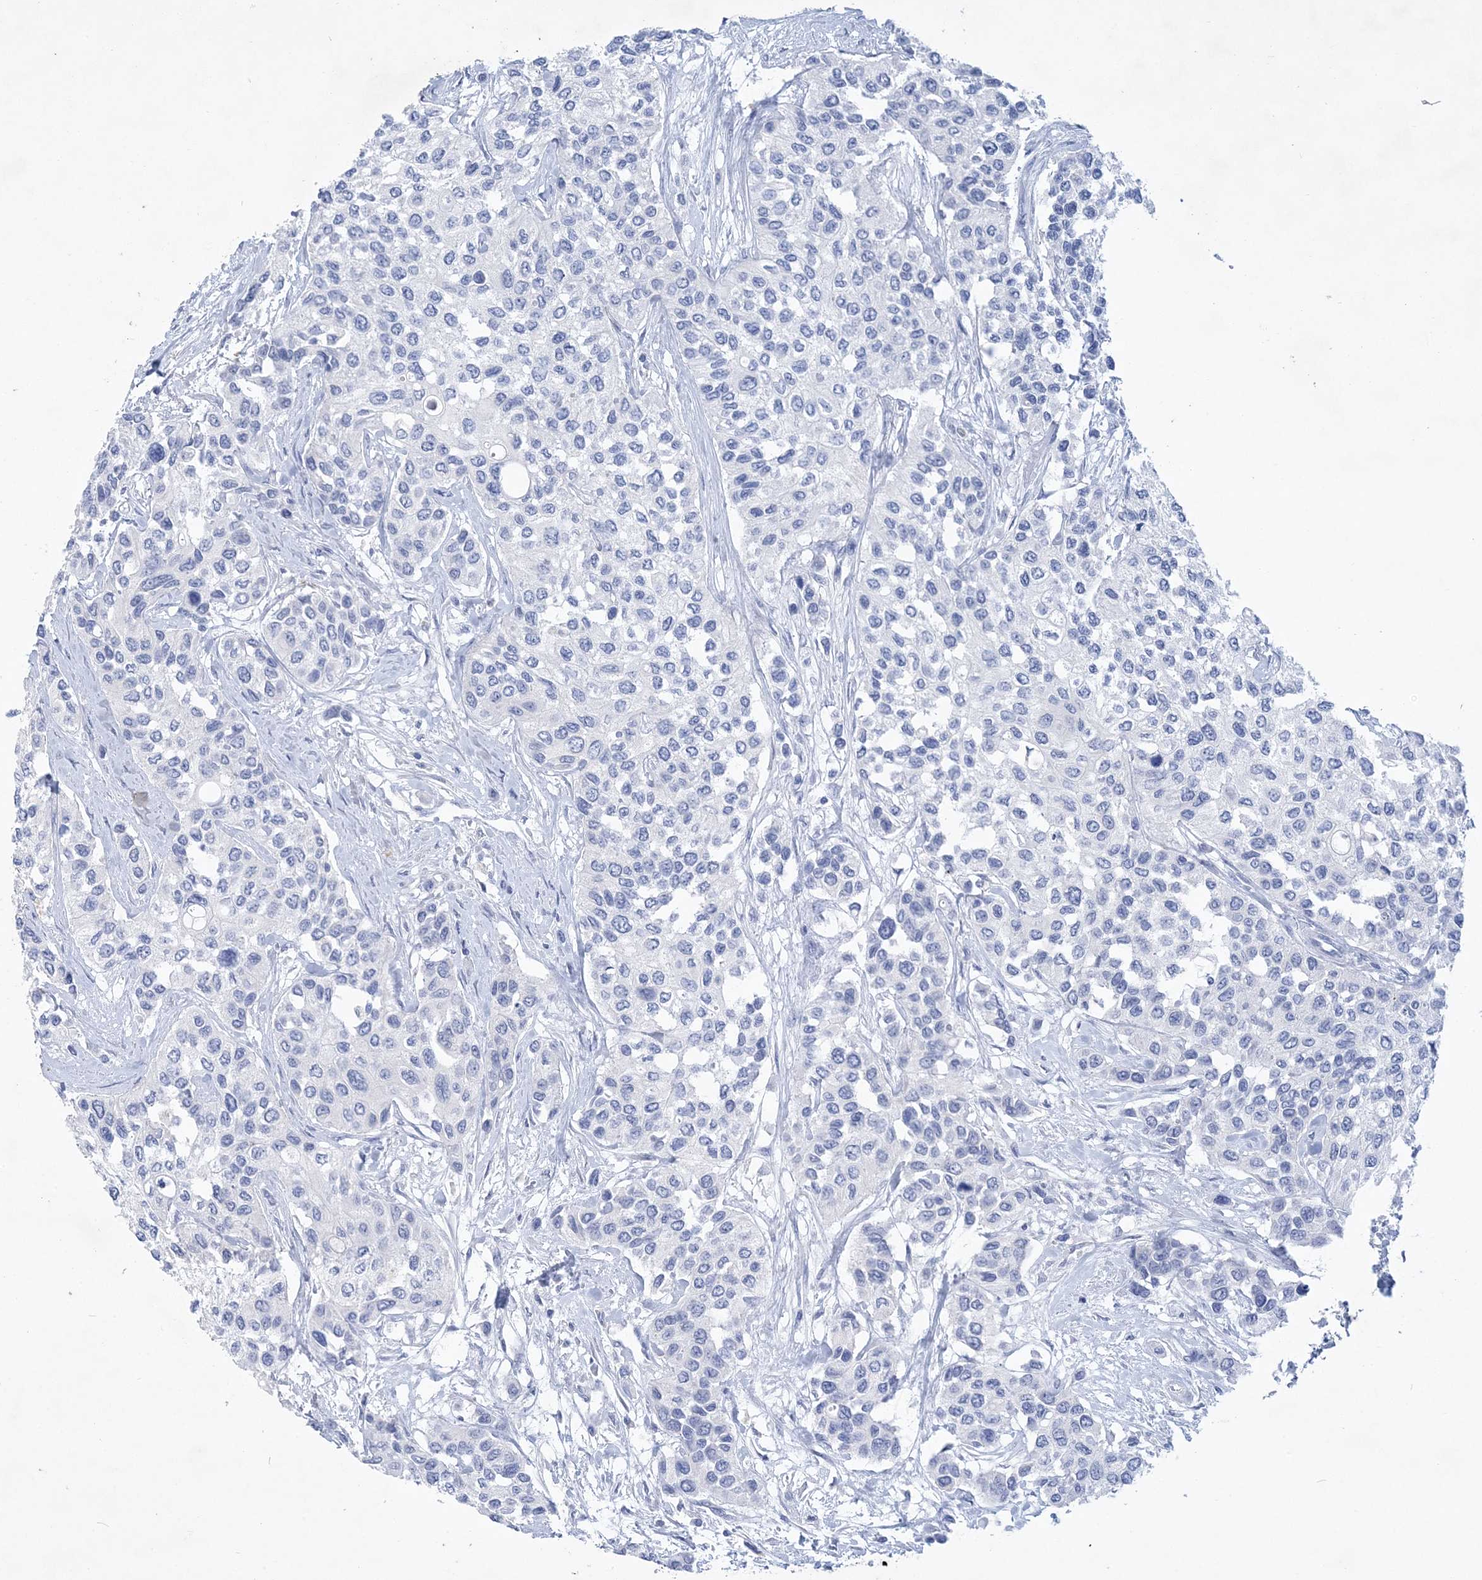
{"staining": {"intensity": "negative", "quantity": "none", "location": "none"}, "tissue": "urothelial cancer", "cell_type": "Tumor cells", "image_type": "cancer", "snomed": [{"axis": "morphology", "description": "Normal tissue, NOS"}, {"axis": "morphology", "description": "Urothelial carcinoma, High grade"}, {"axis": "topography", "description": "Vascular tissue"}, {"axis": "topography", "description": "Urinary bladder"}], "caption": "The micrograph demonstrates no significant expression in tumor cells of urothelial cancer.", "gene": "COPS8", "patient": {"sex": "female", "age": 56}}